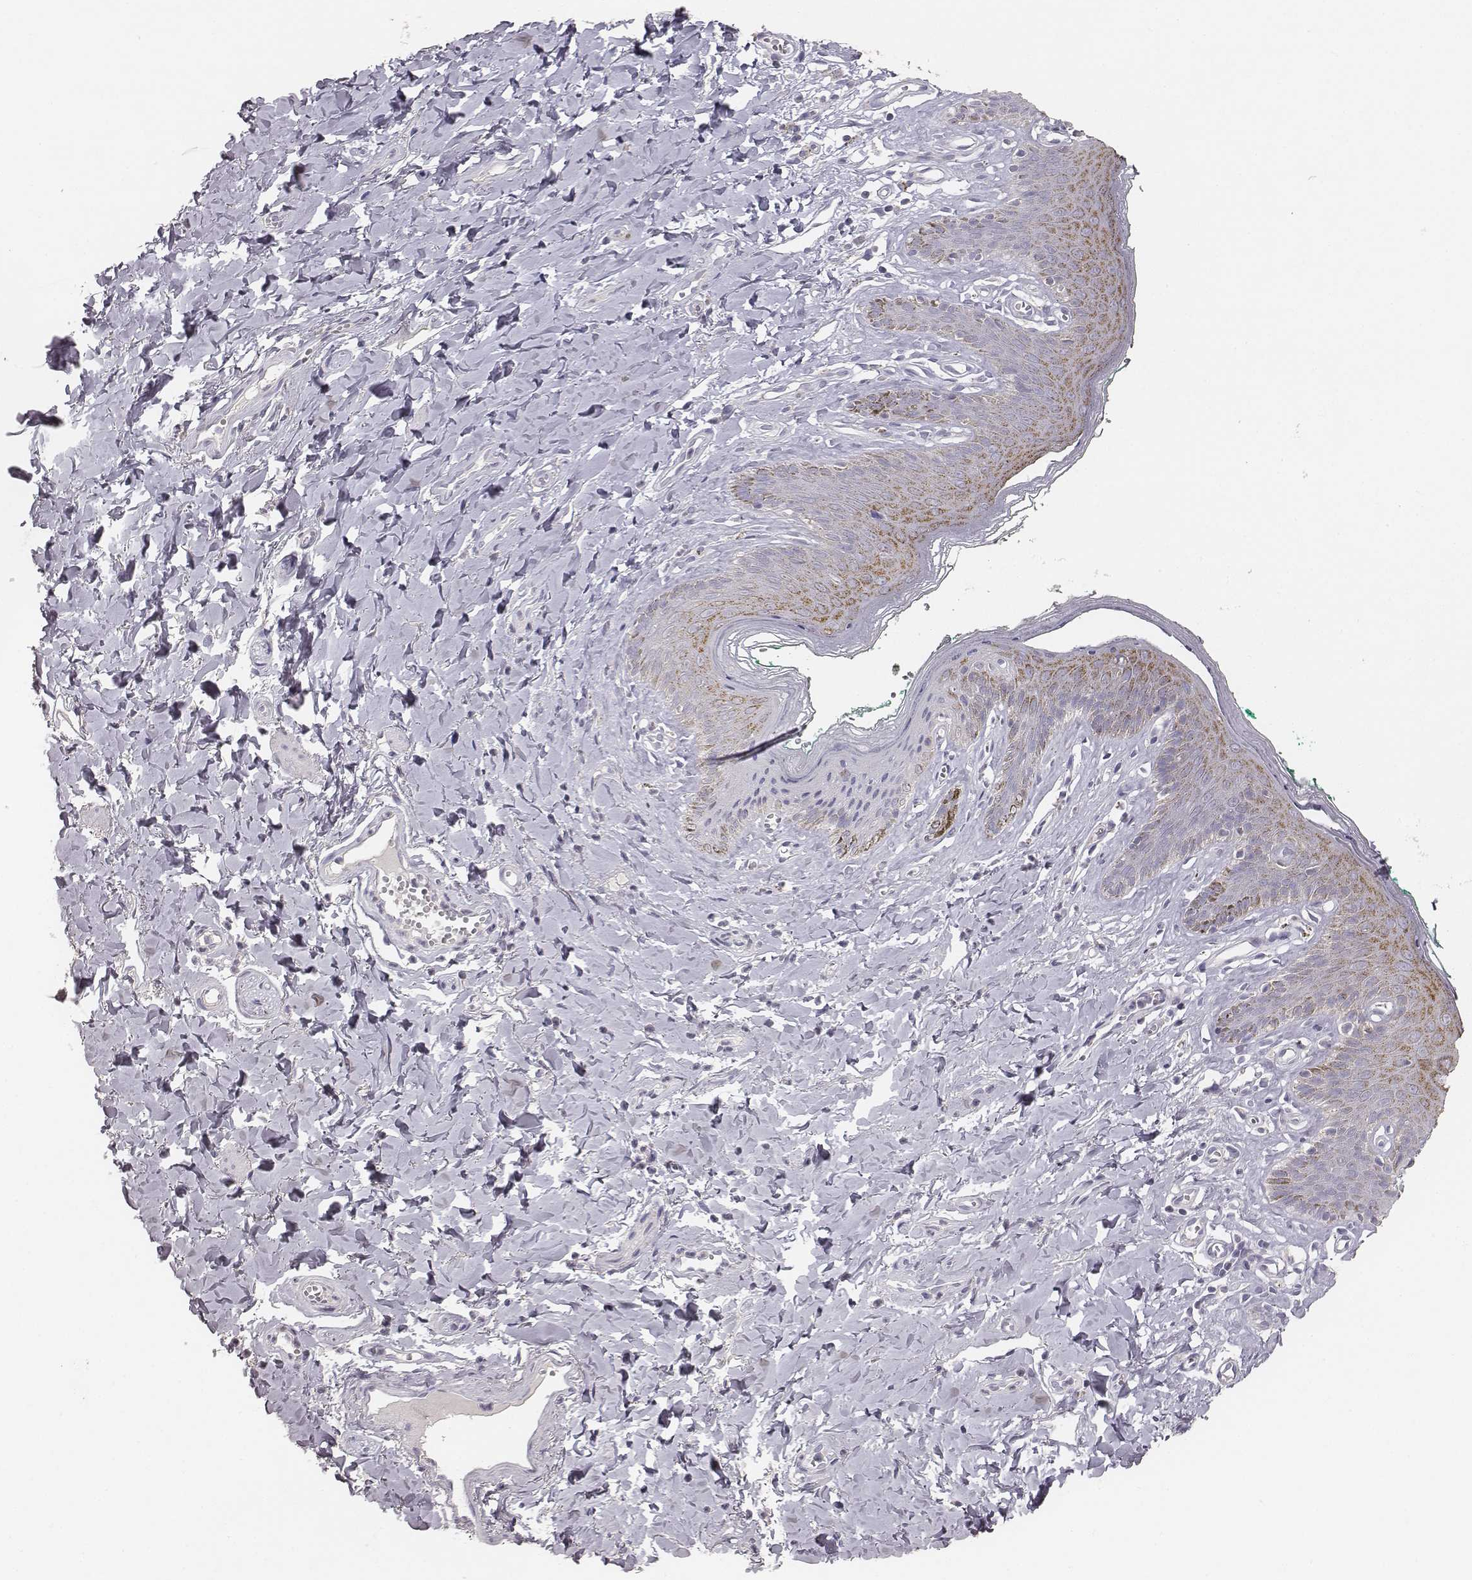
{"staining": {"intensity": "weak", "quantity": "25%-75%", "location": "cytoplasmic/membranous"}, "tissue": "skin", "cell_type": "Epidermal cells", "image_type": "normal", "snomed": [{"axis": "morphology", "description": "Normal tissue, NOS"}, {"axis": "topography", "description": "Vulva"}], "caption": "High-power microscopy captured an immunohistochemistry histopathology image of benign skin, revealing weak cytoplasmic/membranous staining in about 25%-75% of epidermal cells.", "gene": "ABCD3", "patient": {"sex": "female", "age": 66}}